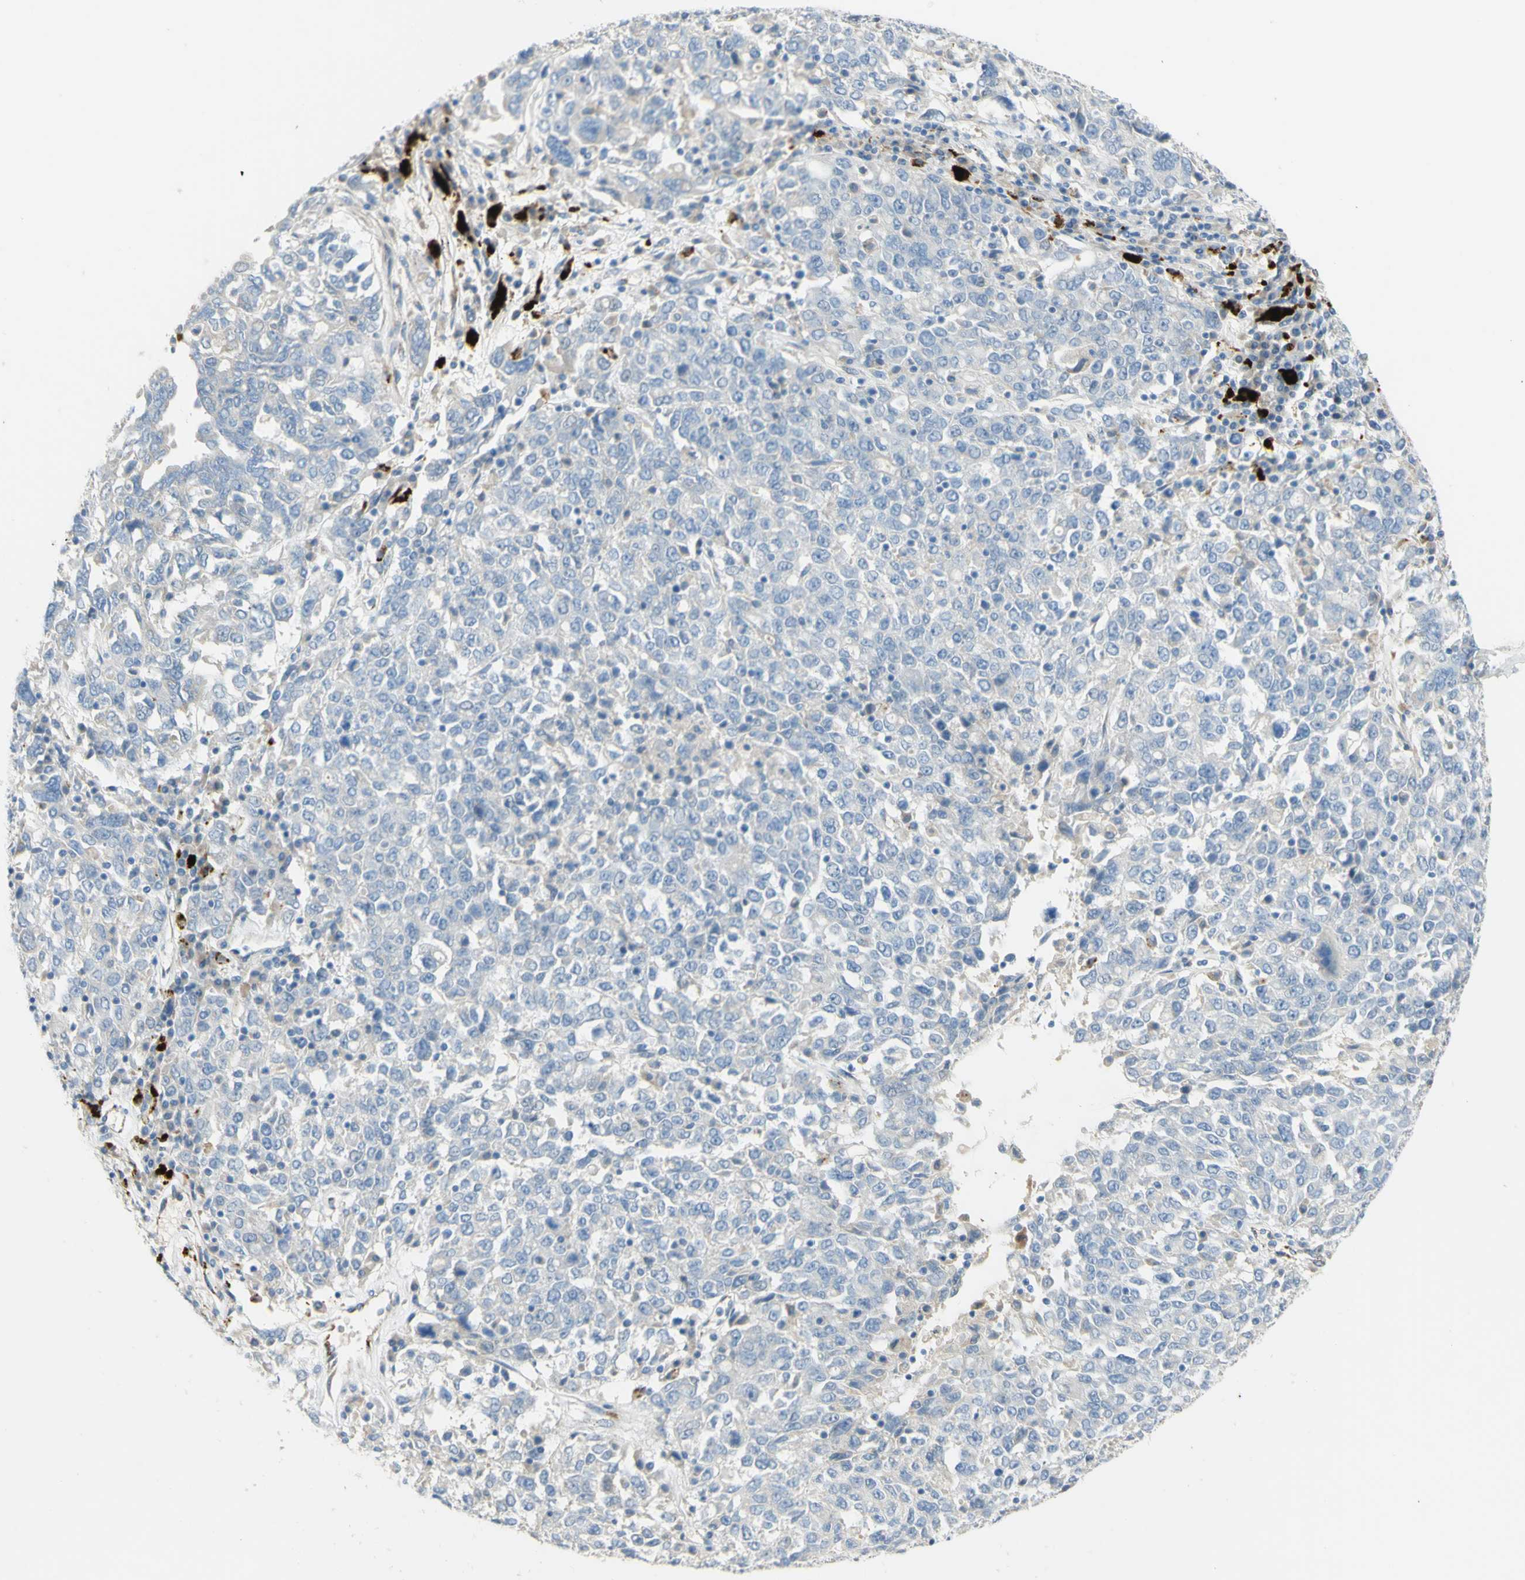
{"staining": {"intensity": "weak", "quantity": "<25%", "location": "cytoplasmic/membranous"}, "tissue": "ovarian cancer", "cell_type": "Tumor cells", "image_type": "cancer", "snomed": [{"axis": "morphology", "description": "Carcinoma, endometroid"}, {"axis": "topography", "description": "Ovary"}], "caption": "This is an immunohistochemistry histopathology image of human ovarian endometroid carcinoma. There is no expression in tumor cells.", "gene": "GAN", "patient": {"sex": "female", "age": 62}}